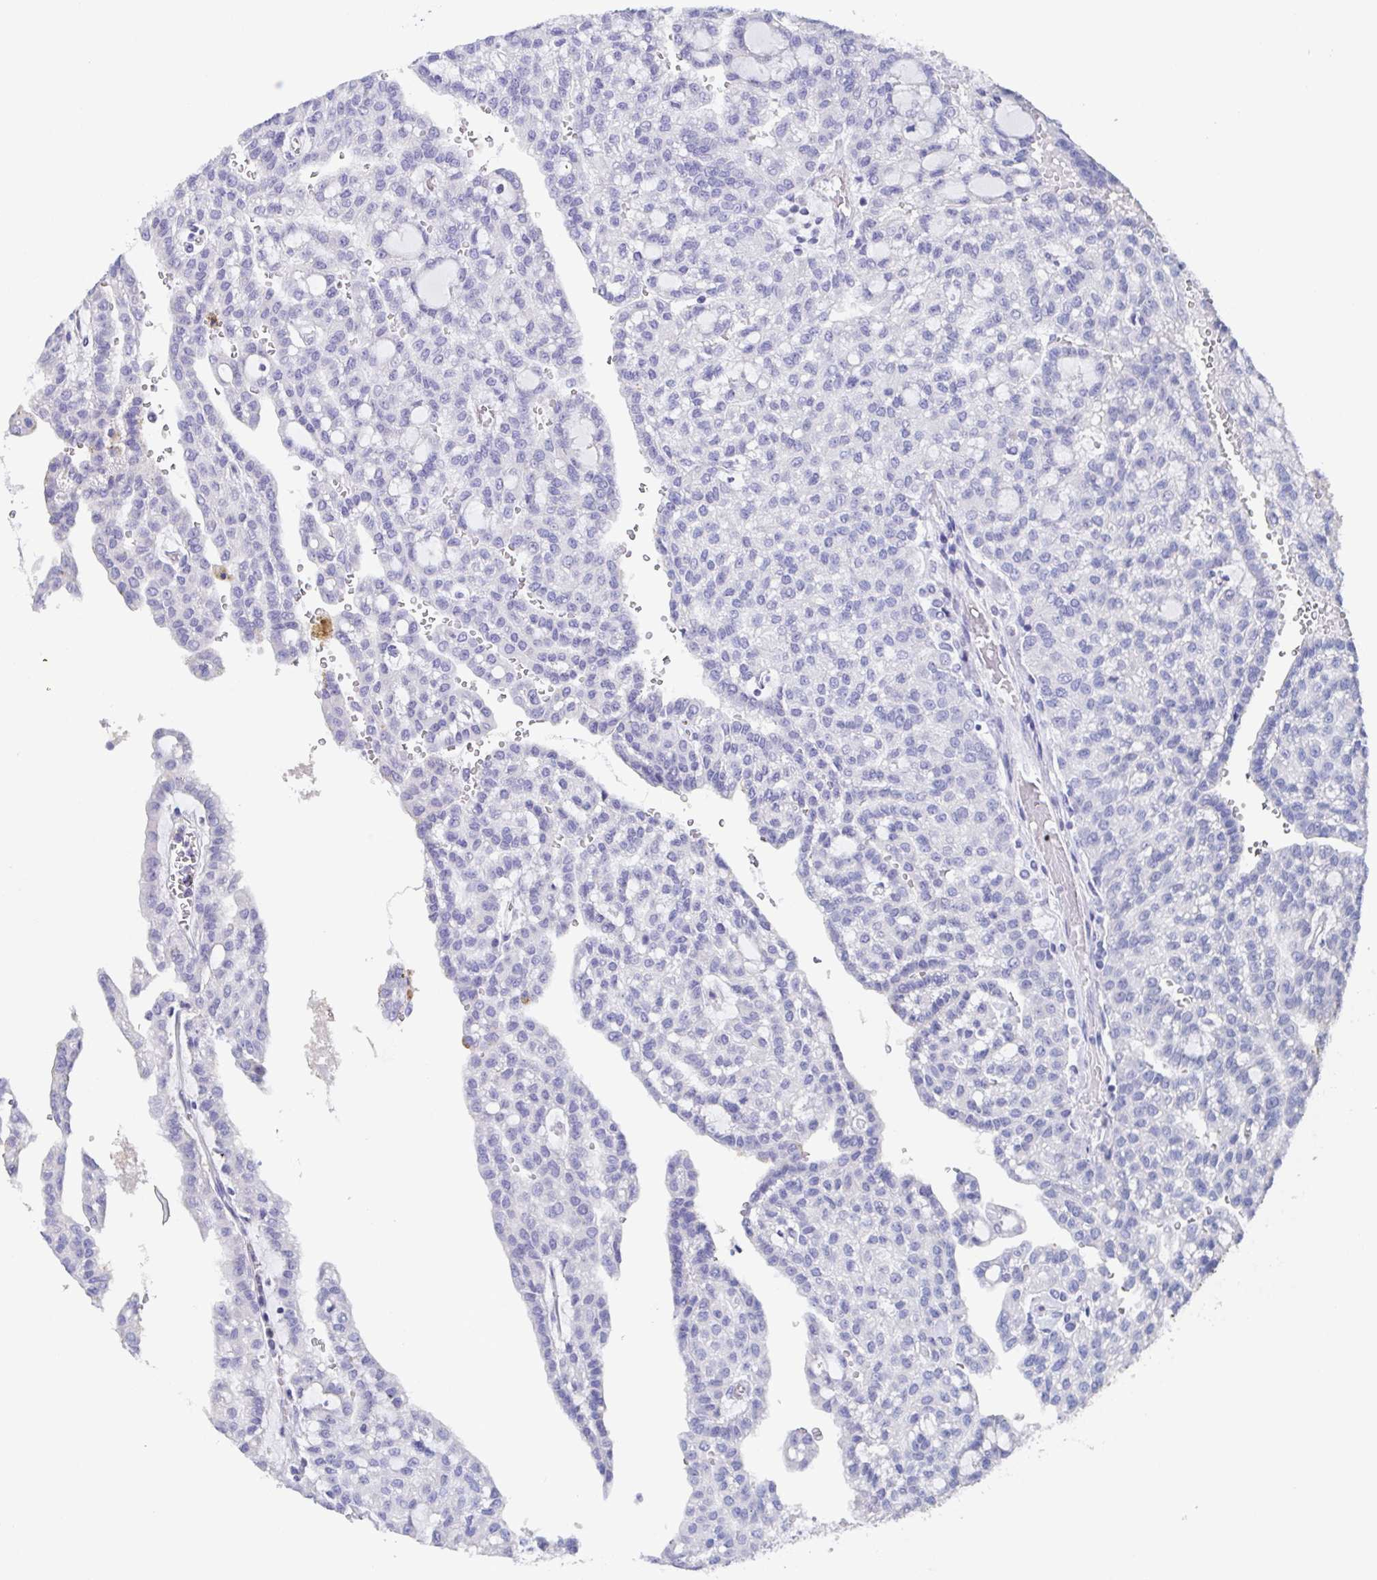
{"staining": {"intensity": "negative", "quantity": "none", "location": "none"}, "tissue": "renal cancer", "cell_type": "Tumor cells", "image_type": "cancer", "snomed": [{"axis": "morphology", "description": "Adenocarcinoma, NOS"}, {"axis": "topography", "description": "Kidney"}], "caption": "Tumor cells are negative for brown protein staining in renal cancer.", "gene": "SSC4D", "patient": {"sex": "male", "age": 63}}